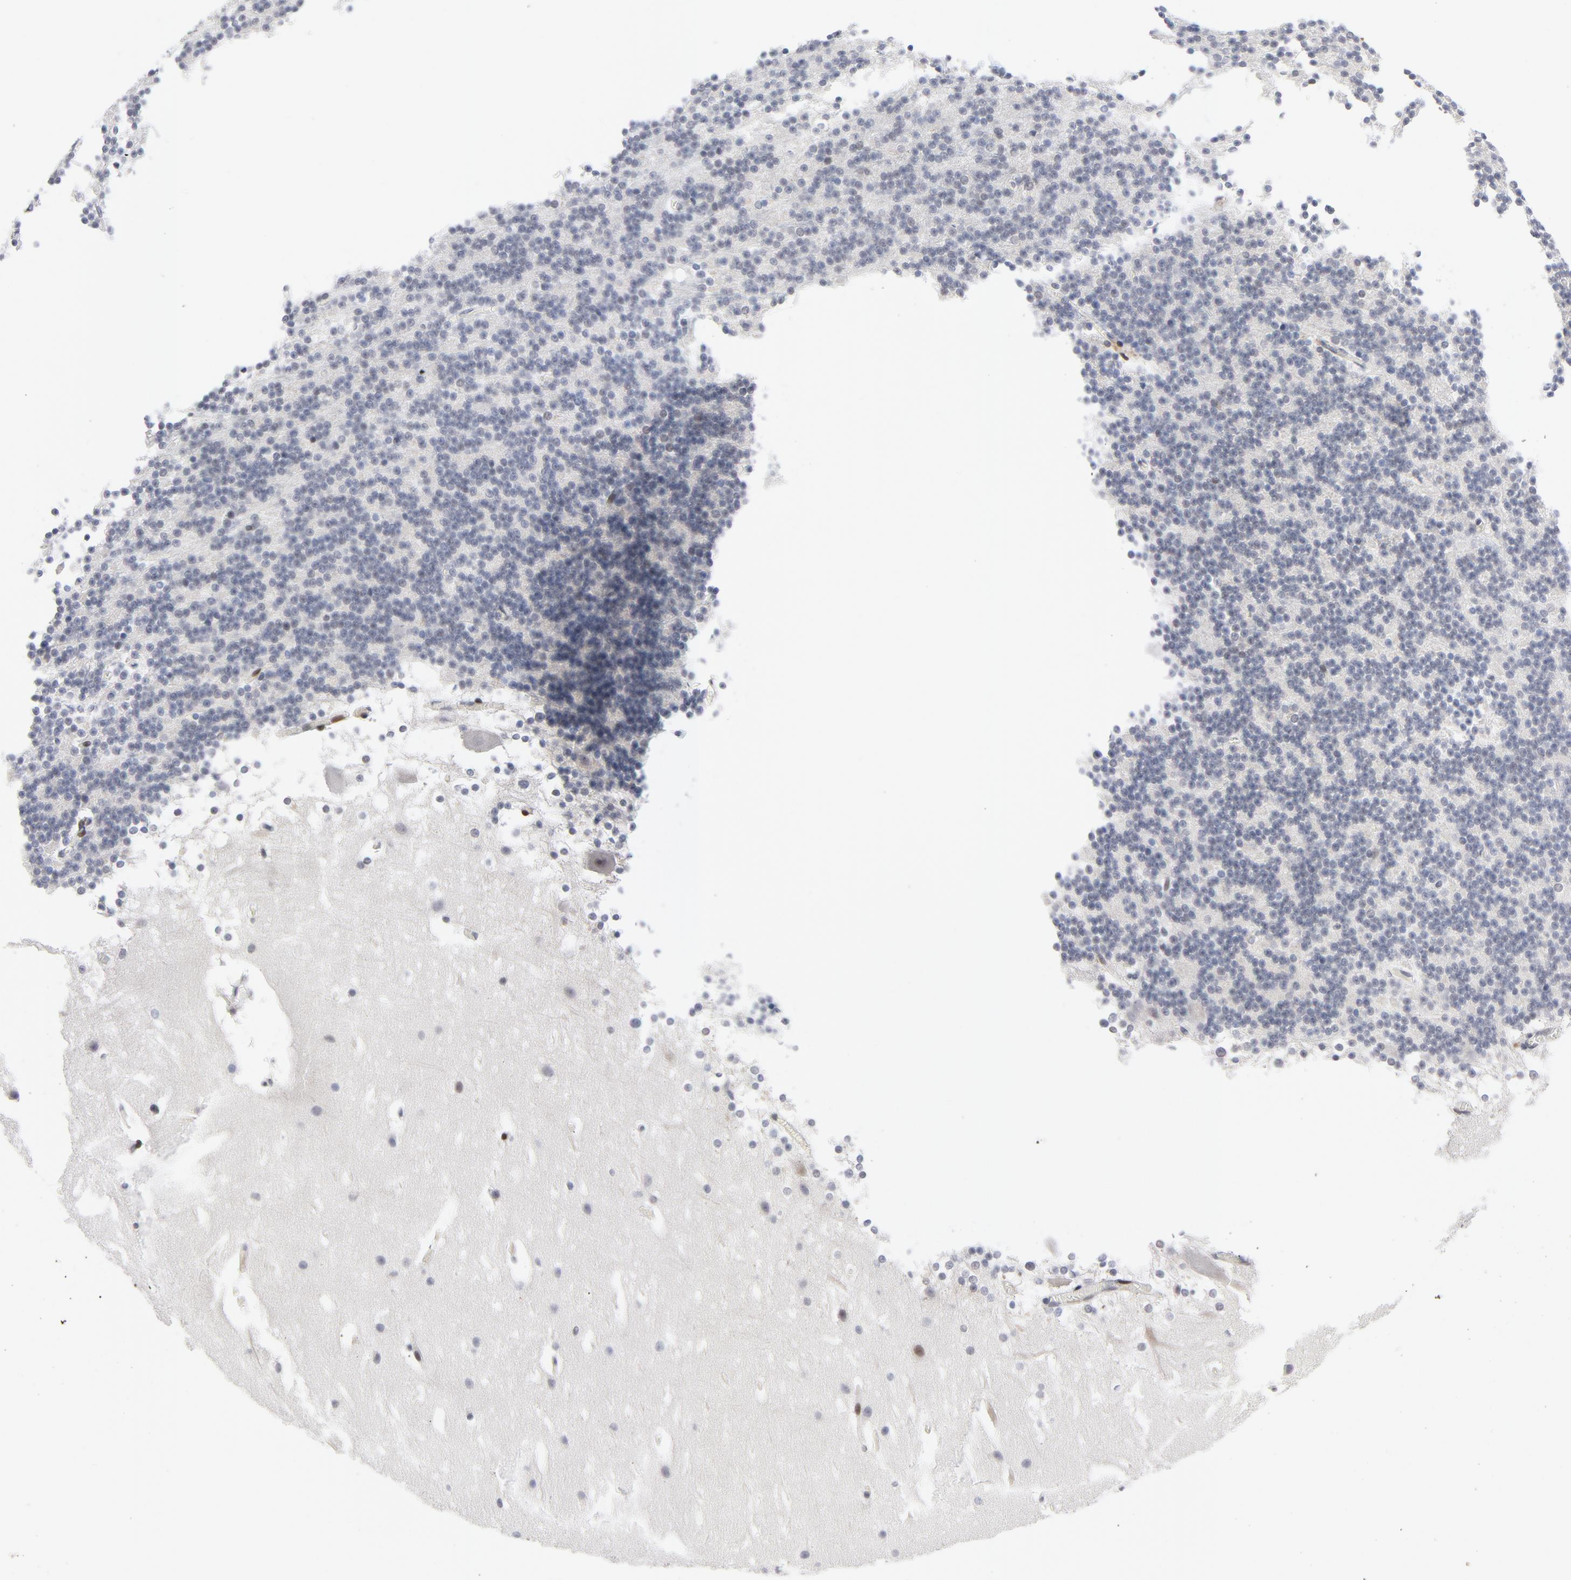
{"staining": {"intensity": "weak", "quantity": "<25%", "location": "nuclear"}, "tissue": "cerebellum", "cell_type": "Cells in granular layer", "image_type": "normal", "snomed": [{"axis": "morphology", "description": "Normal tissue, NOS"}, {"axis": "topography", "description": "Cerebellum"}], "caption": "Cells in granular layer show no significant positivity in unremarkable cerebellum.", "gene": "NFIC", "patient": {"sex": "female", "age": 19}}